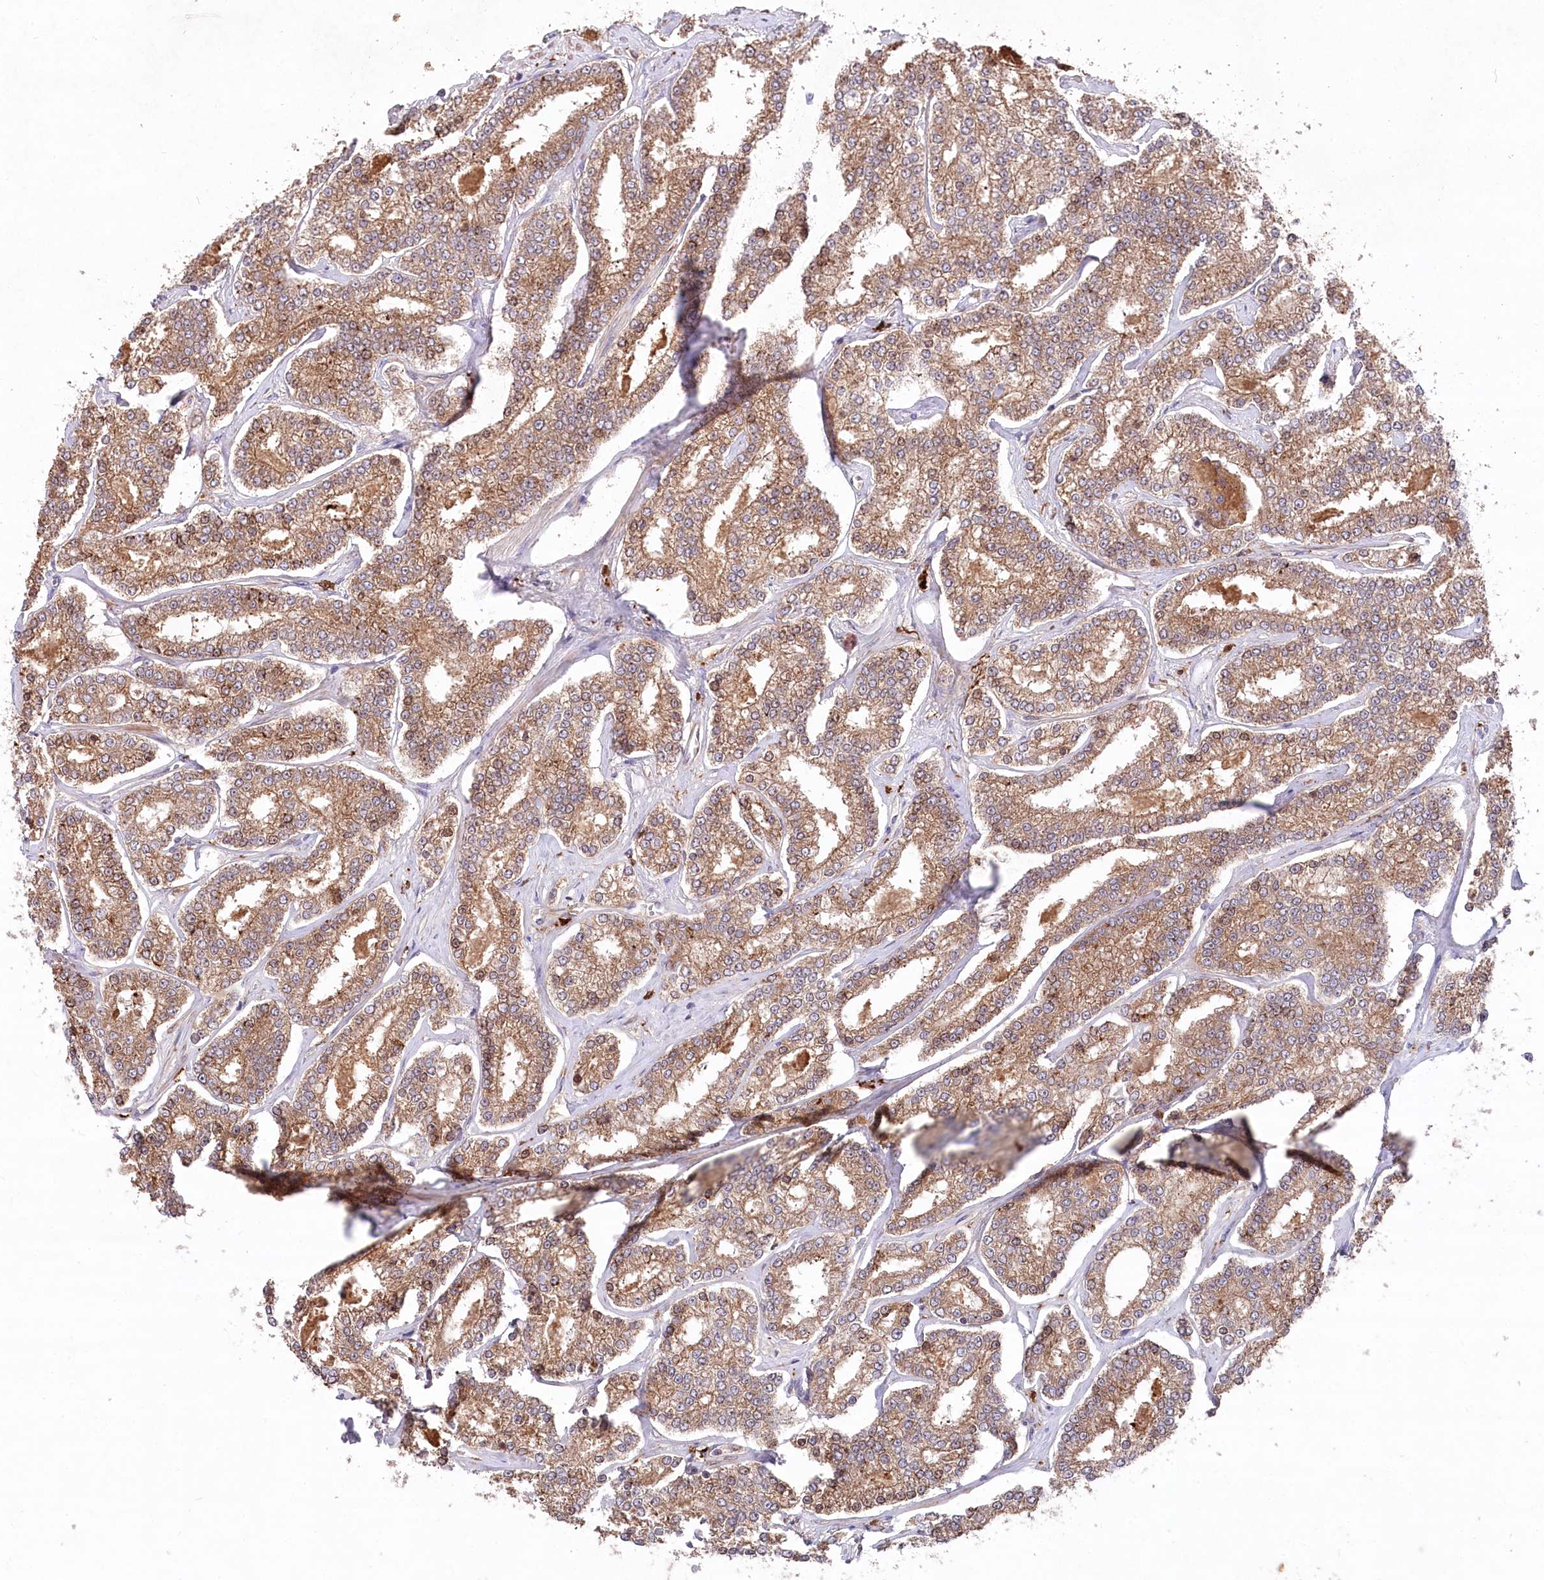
{"staining": {"intensity": "moderate", "quantity": ">75%", "location": "cytoplasmic/membranous"}, "tissue": "prostate cancer", "cell_type": "Tumor cells", "image_type": "cancer", "snomed": [{"axis": "morphology", "description": "Normal tissue, NOS"}, {"axis": "morphology", "description": "Adenocarcinoma, High grade"}, {"axis": "topography", "description": "Prostate"}], "caption": "Prostate cancer (high-grade adenocarcinoma) stained with a brown dye exhibits moderate cytoplasmic/membranous positive staining in approximately >75% of tumor cells.", "gene": "PPP1R21", "patient": {"sex": "male", "age": 83}}